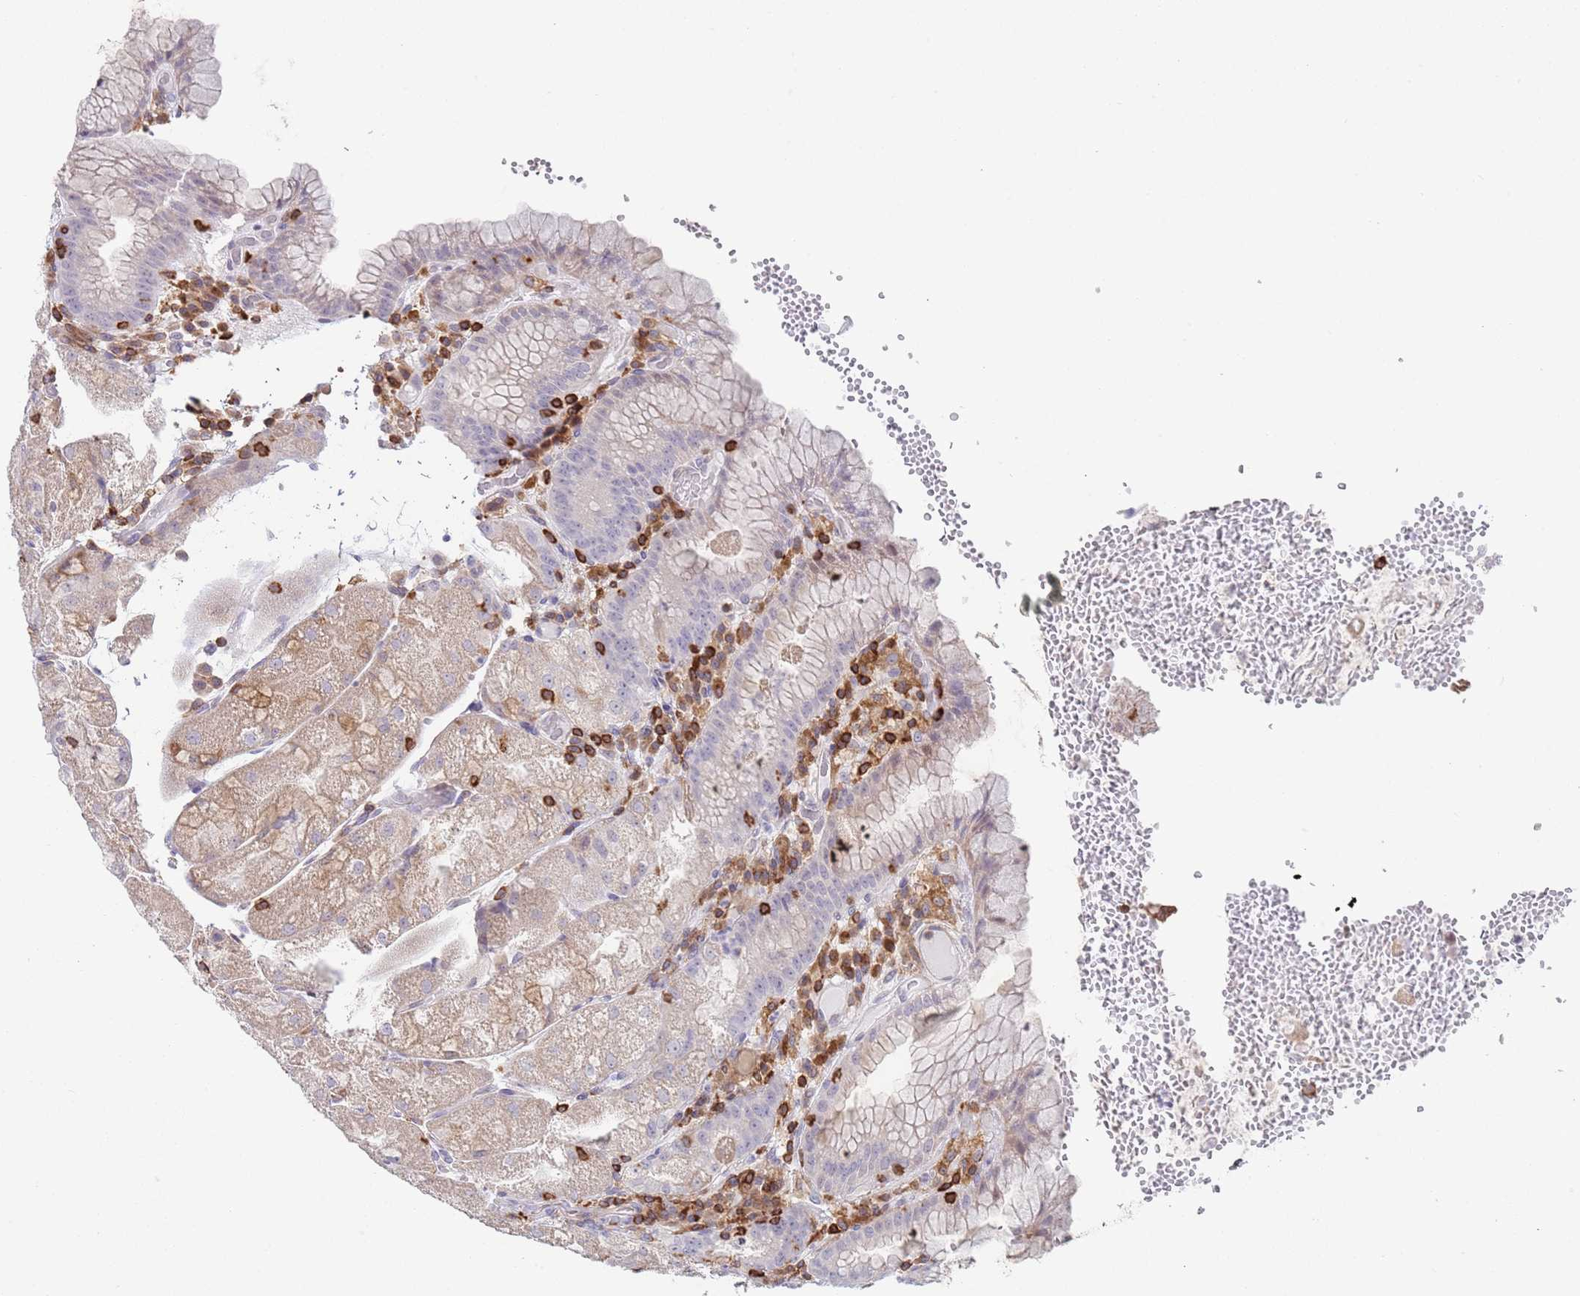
{"staining": {"intensity": "weak", "quantity": "25%-75%", "location": "cytoplasmic/membranous"}, "tissue": "stomach", "cell_type": "Glandular cells", "image_type": "normal", "snomed": [{"axis": "morphology", "description": "Normal tissue, NOS"}, {"axis": "topography", "description": "Stomach, upper"}], "caption": "Immunohistochemistry (IHC) (DAB (3,3'-diaminobenzidine)) staining of normal human stomach displays weak cytoplasmic/membranous protein positivity in about 25%-75% of glandular cells. (Stains: DAB (3,3'-diaminobenzidine) in brown, nuclei in blue, Microscopy: brightfield microscopy at high magnification).", "gene": "LPXN", "patient": {"sex": "male", "age": 52}}